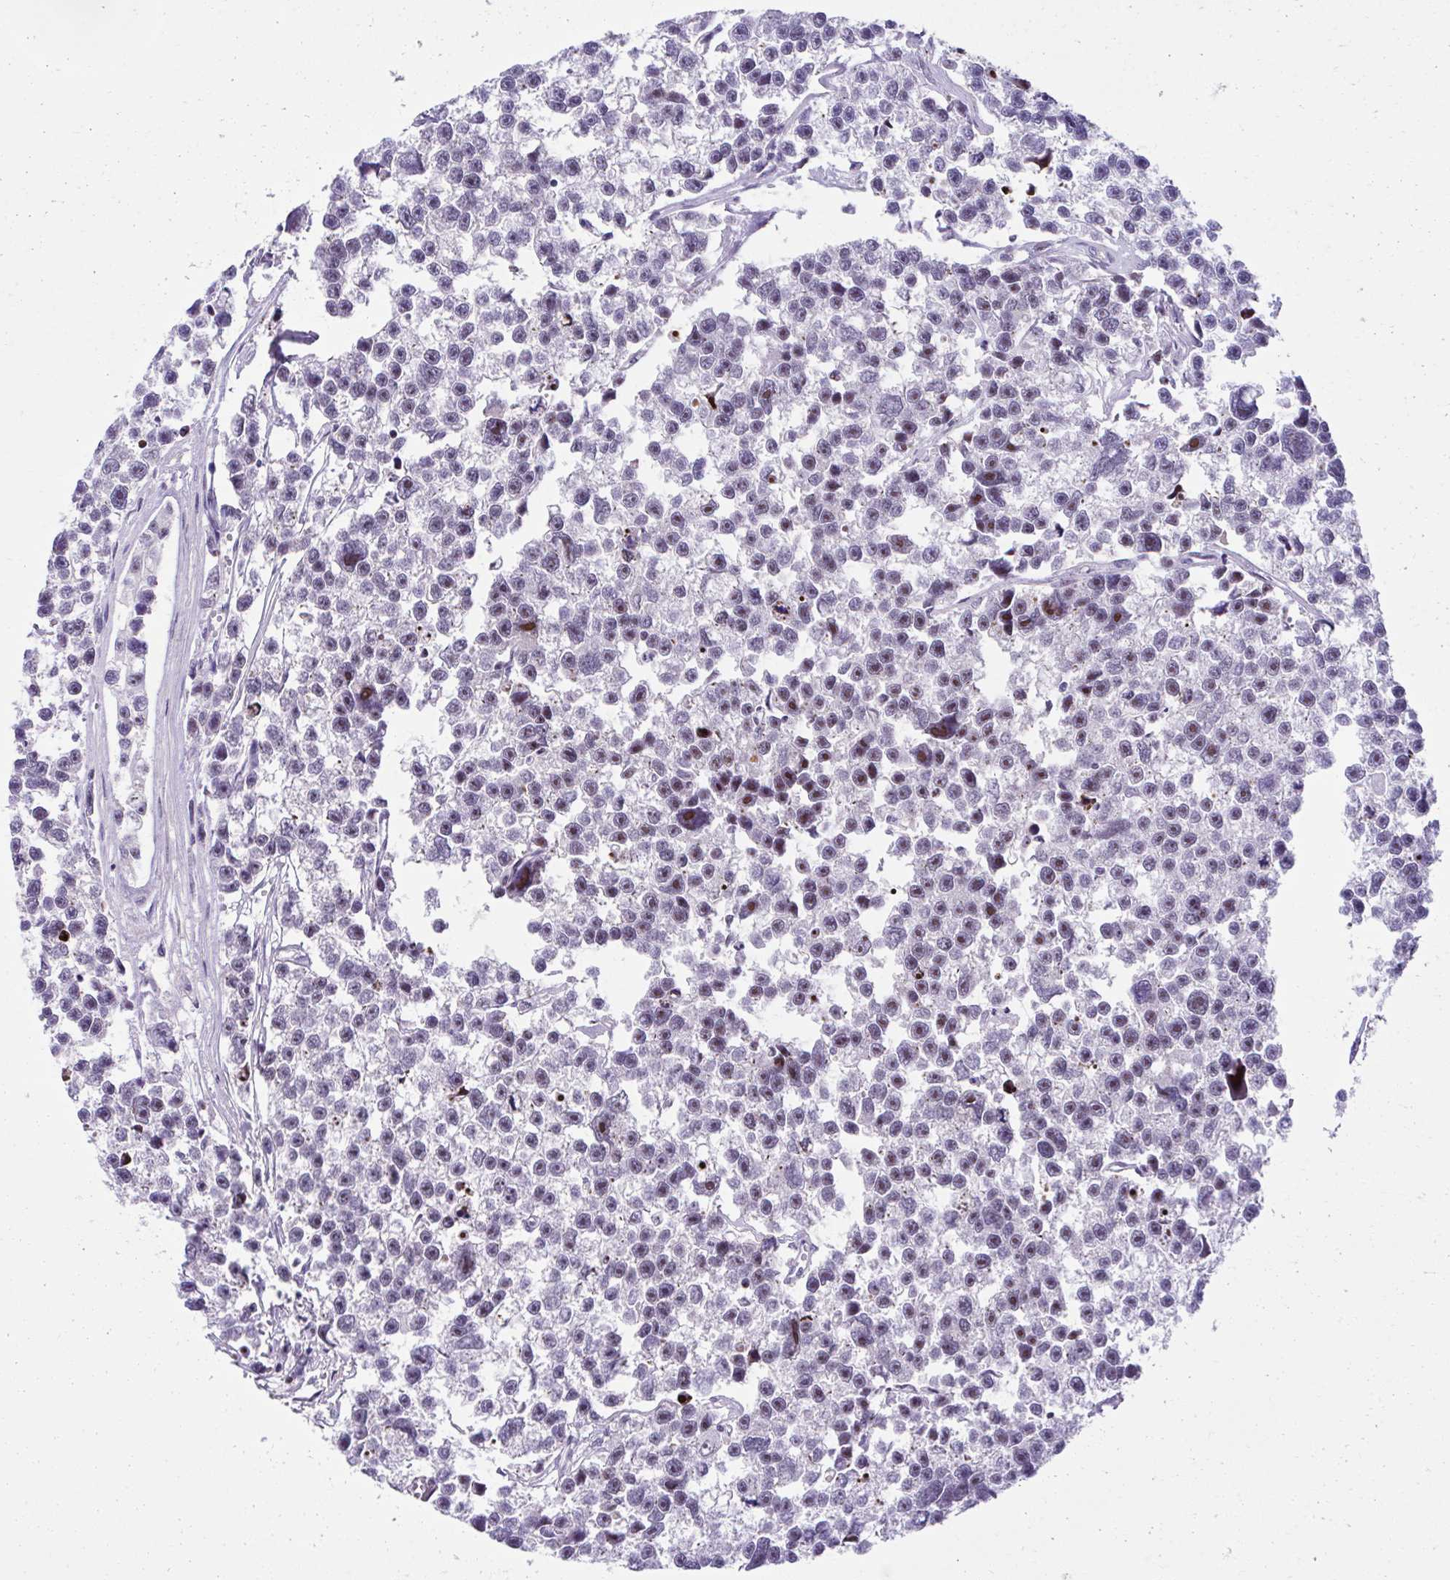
{"staining": {"intensity": "strong", "quantity": "25%-75%", "location": "nuclear"}, "tissue": "testis cancer", "cell_type": "Tumor cells", "image_type": "cancer", "snomed": [{"axis": "morphology", "description": "Seminoma, NOS"}, {"axis": "topography", "description": "Testis"}], "caption": "Tumor cells show high levels of strong nuclear expression in about 25%-75% of cells in seminoma (testis).", "gene": "CEP72", "patient": {"sex": "male", "age": 26}}